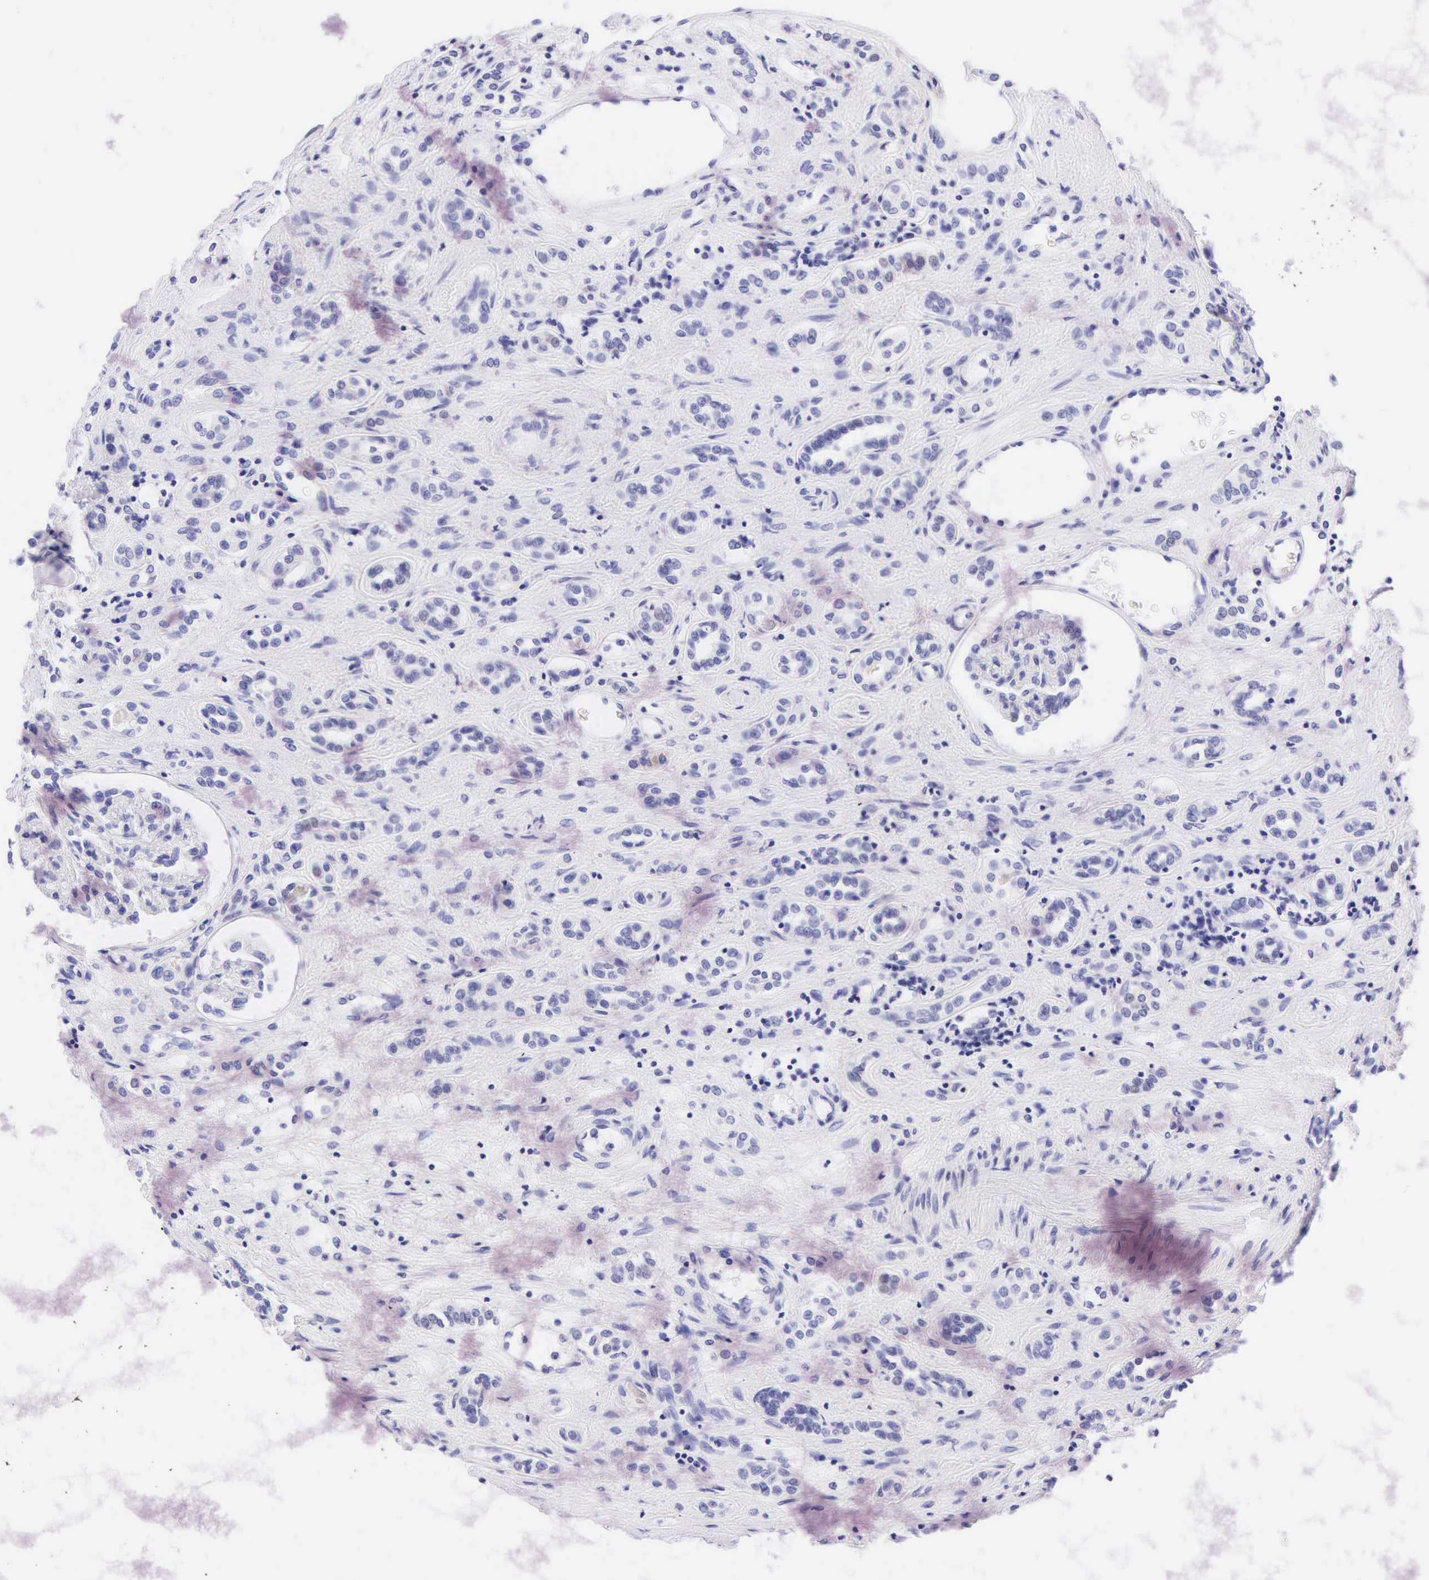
{"staining": {"intensity": "negative", "quantity": "none", "location": "none"}, "tissue": "renal cancer", "cell_type": "Tumor cells", "image_type": "cancer", "snomed": [{"axis": "morphology", "description": "Adenocarcinoma, NOS"}, {"axis": "topography", "description": "Kidney"}], "caption": "An immunohistochemistry histopathology image of renal adenocarcinoma is shown. There is no staining in tumor cells of renal adenocarcinoma. (Immunohistochemistry (ihc), brightfield microscopy, high magnification).", "gene": "KRT20", "patient": {"sex": "male", "age": 57}}